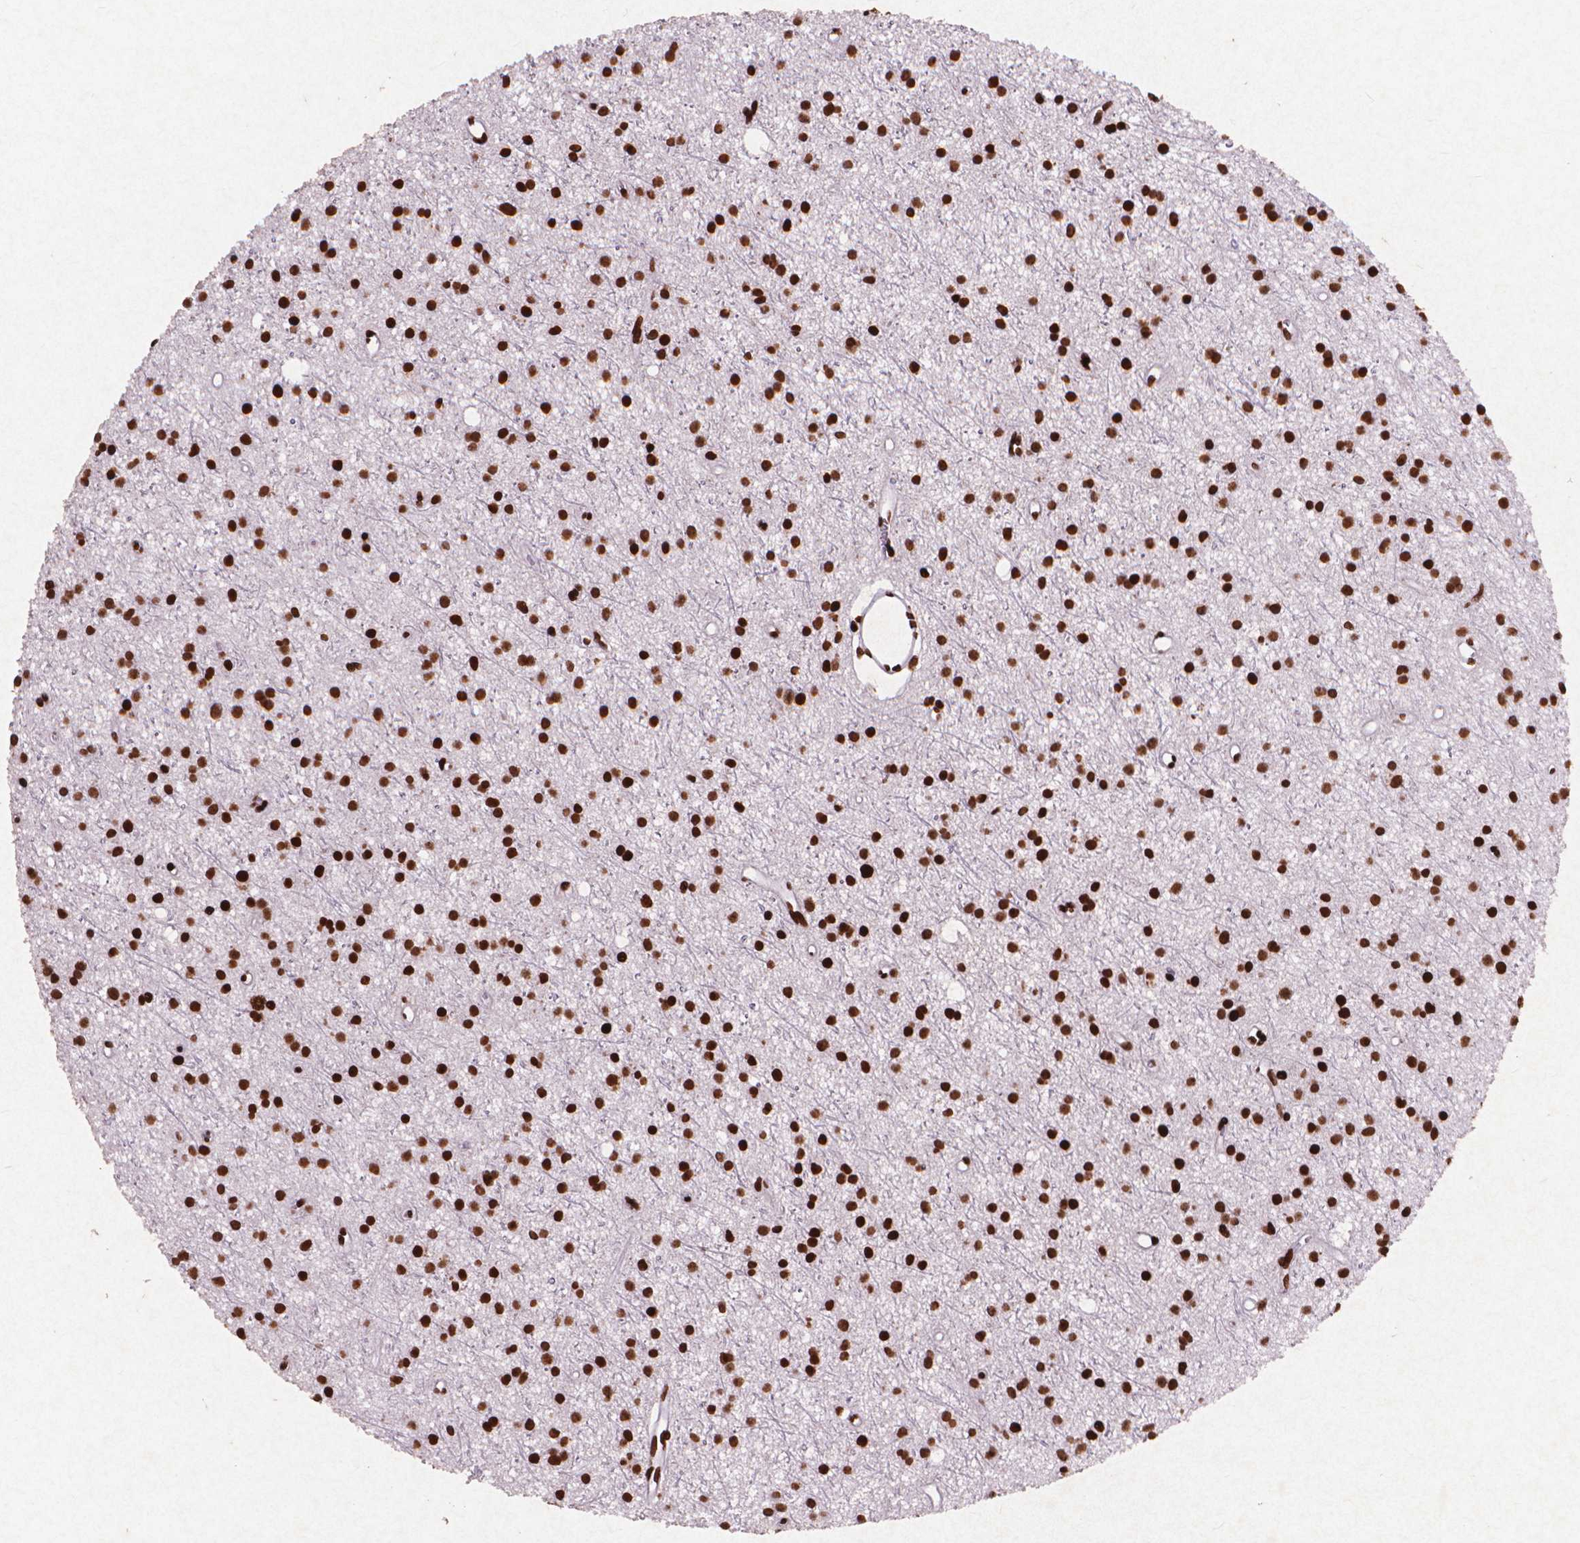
{"staining": {"intensity": "strong", "quantity": ">75%", "location": "nuclear"}, "tissue": "glioma", "cell_type": "Tumor cells", "image_type": "cancer", "snomed": [{"axis": "morphology", "description": "Glioma, malignant, Low grade"}, {"axis": "topography", "description": "Brain"}], "caption": "Glioma stained for a protein exhibits strong nuclear positivity in tumor cells.", "gene": "CITED2", "patient": {"sex": "male", "age": 27}}